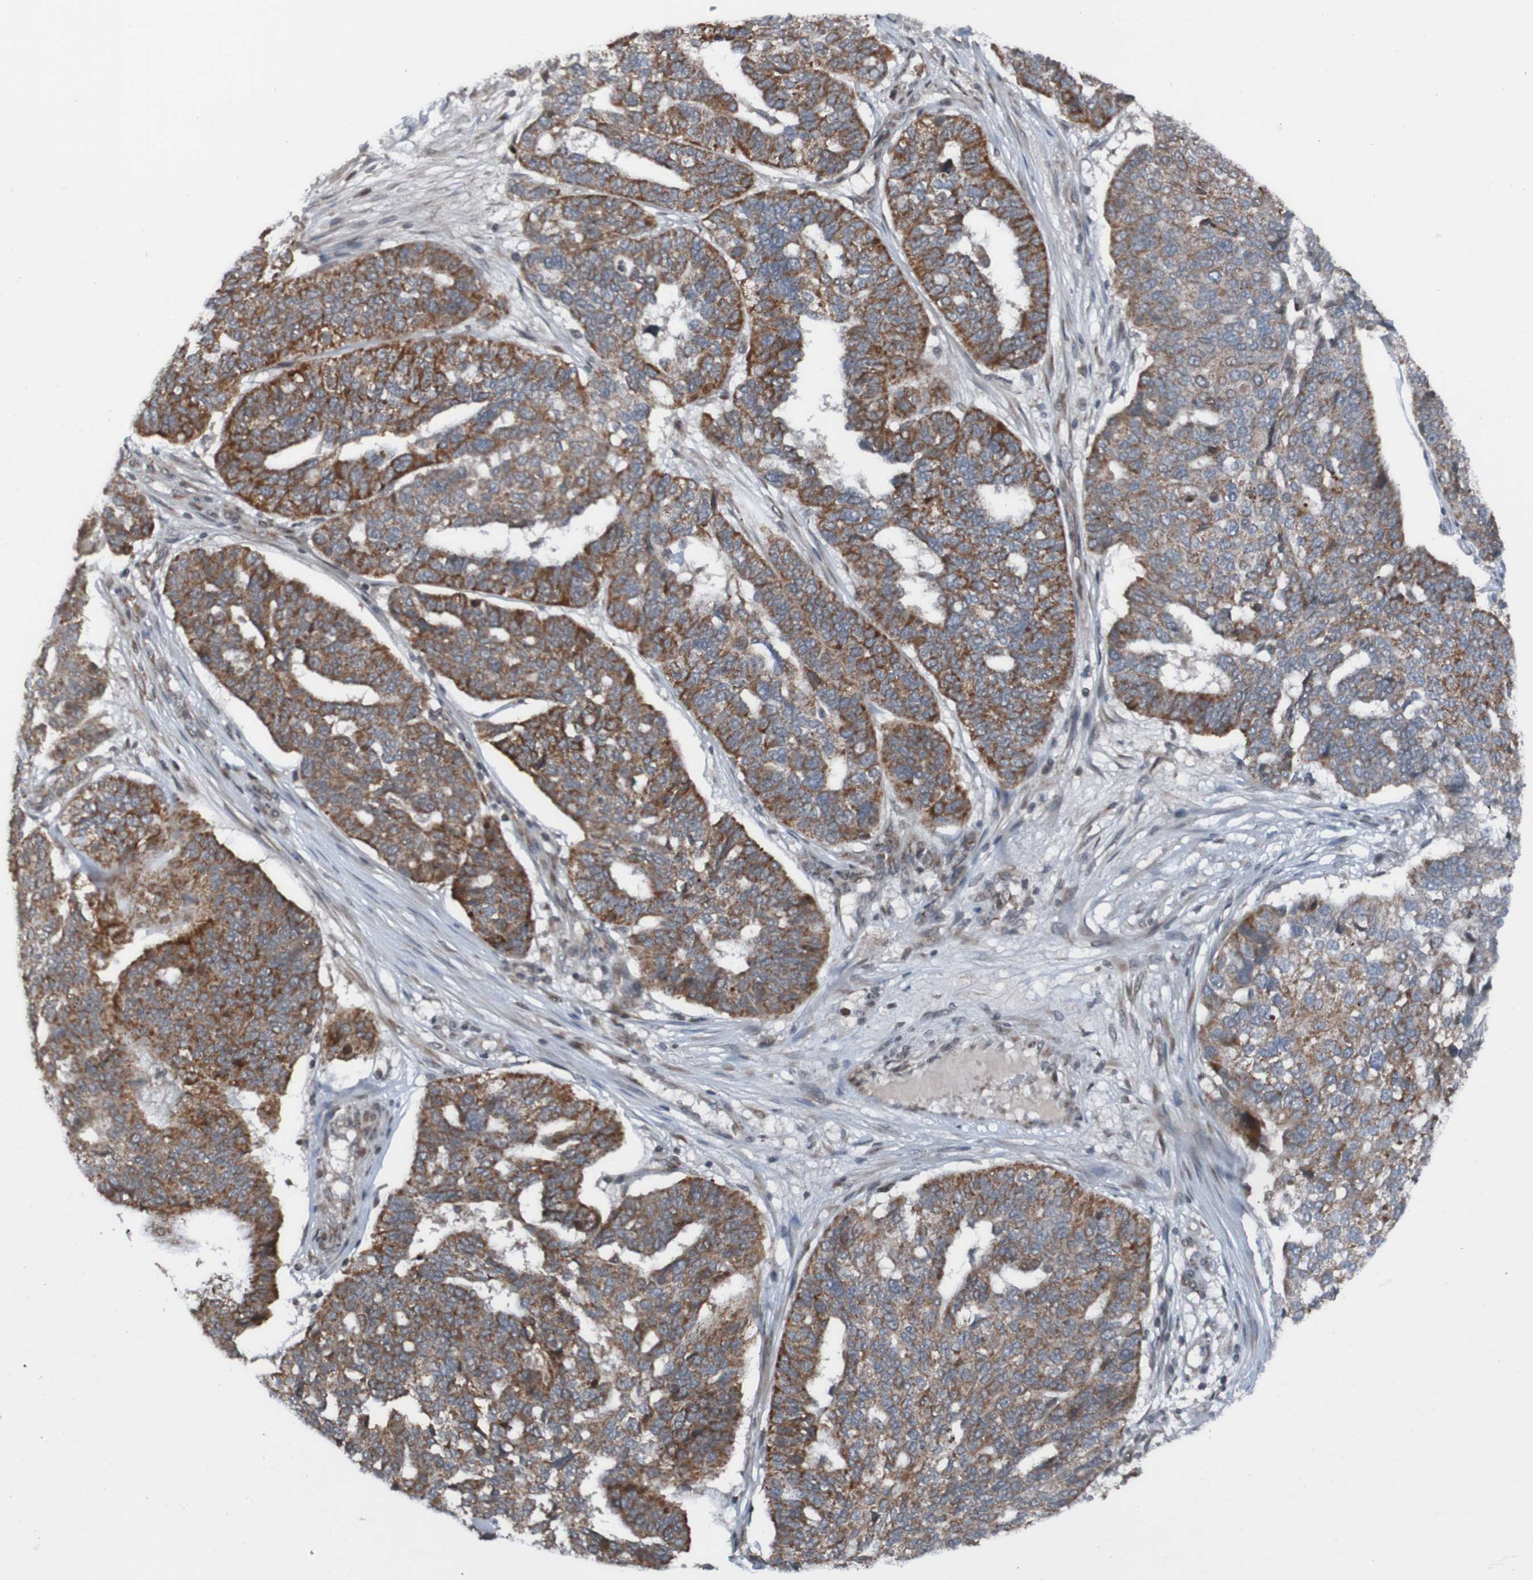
{"staining": {"intensity": "moderate", "quantity": ">75%", "location": "cytoplasmic/membranous"}, "tissue": "ovarian cancer", "cell_type": "Tumor cells", "image_type": "cancer", "snomed": [{"axis": "morphology", "description": "Cystadenocarcinoma, serous, NOS"}, {"axis": "topography", "description": "Ovary"}], "caption": "Immunohistochemical staining of serous cystadenocarcinoma (ovarian) shows medium levels of moderate cytoplasmic/membranous positivity in about >75% of tumor cells.", "gene": "UNG", "patient": {"sex": "female", "age": 59}}